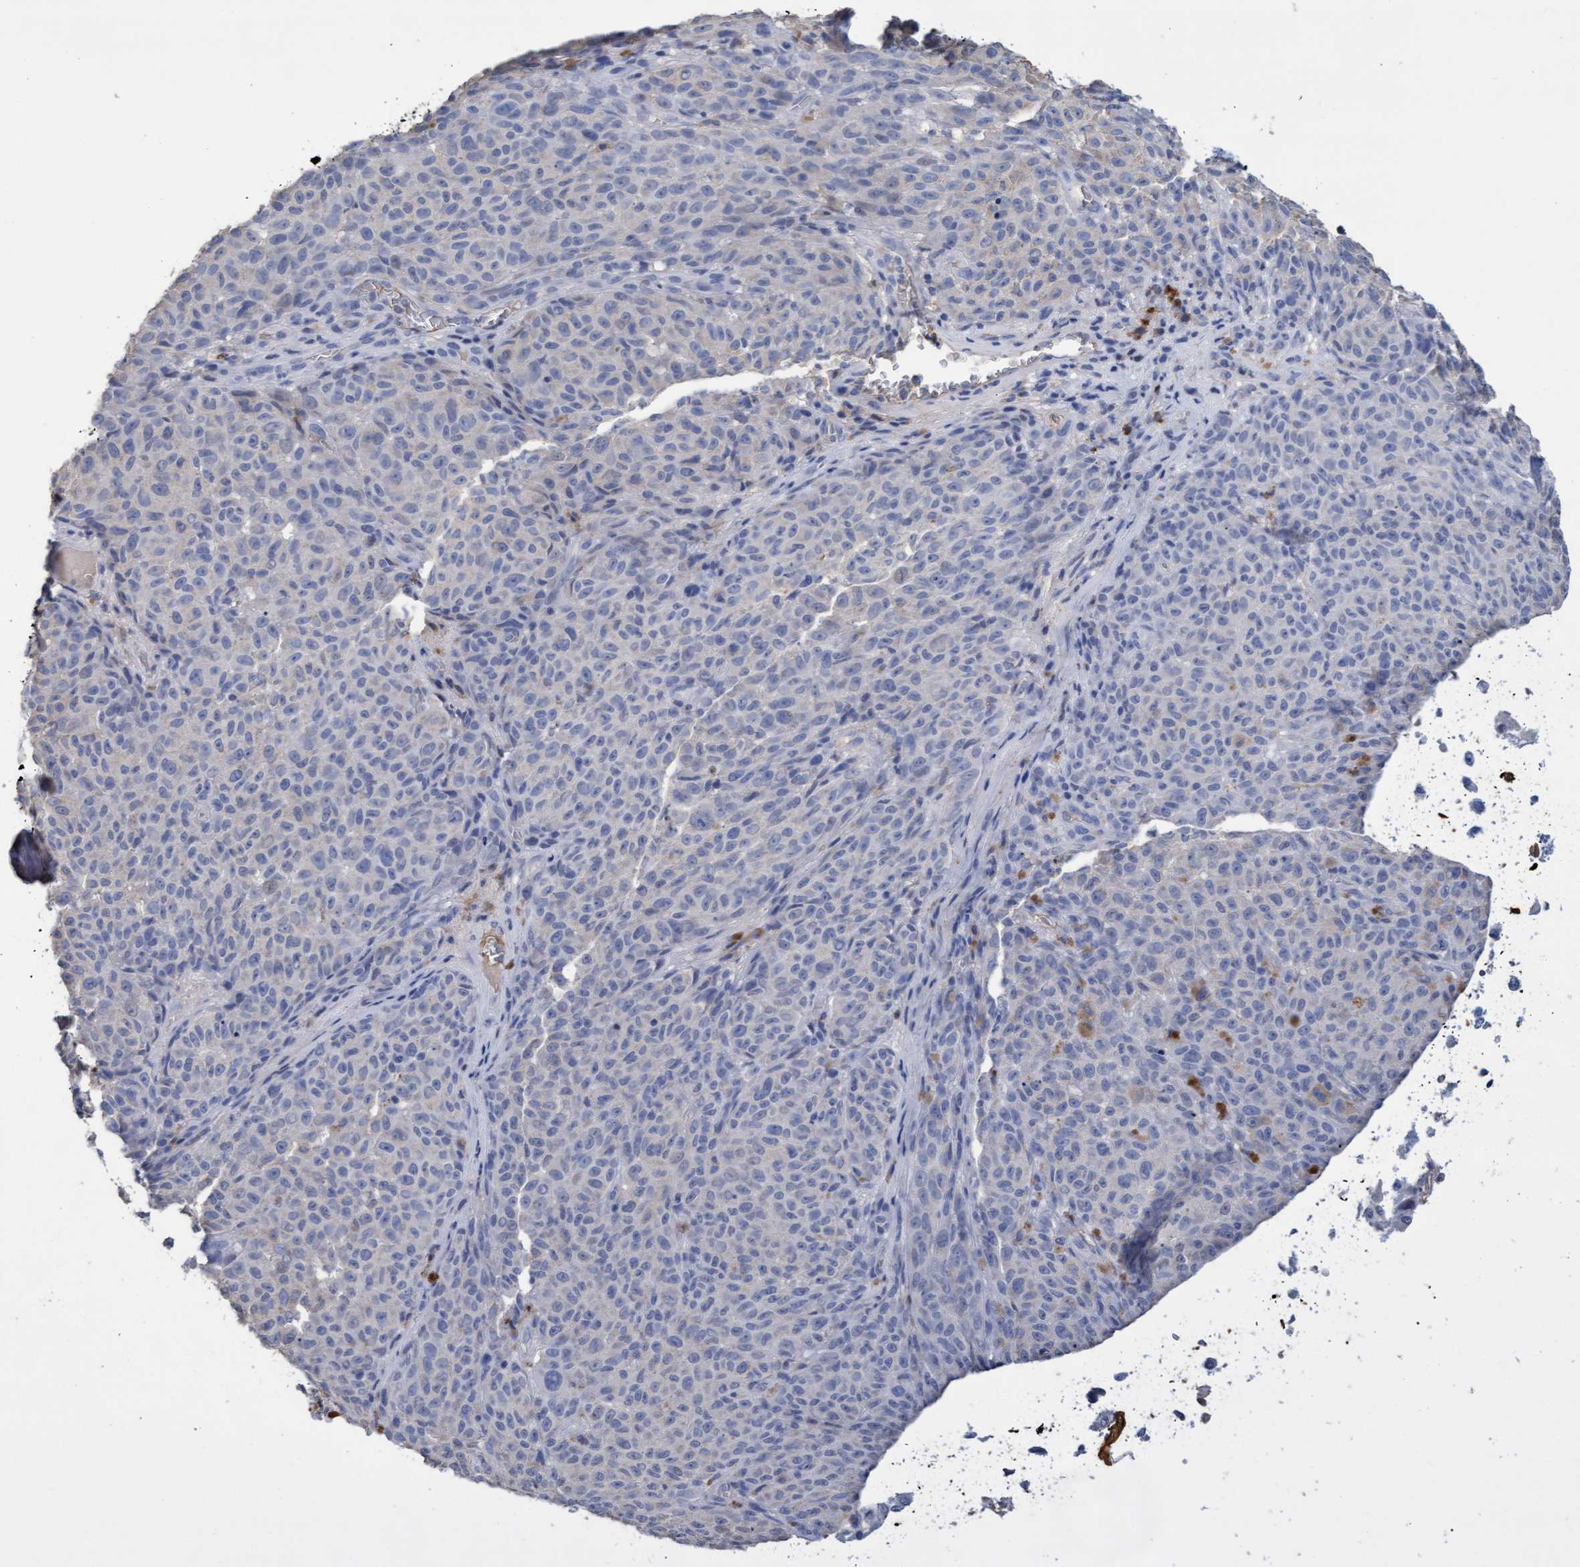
{"staining": {"intensity": "negative", "quantity": "none", "location": "none"}, "tissue": "skin cancer", "cell_type": "Tumor cells", "image_type": "cancer", "snomed": [{"axis": "morphology", "description": "Basal cell carcinoma"}, {"axis": "topography", "description": "Skin"}], "caption": "DAB immunohistochemical staining of skin cancer (basal cell carcinoma) exhibits no significant expression in tumor cells.", "gene": "GPR39", "patient": {"sex": "female", "age": 64}}